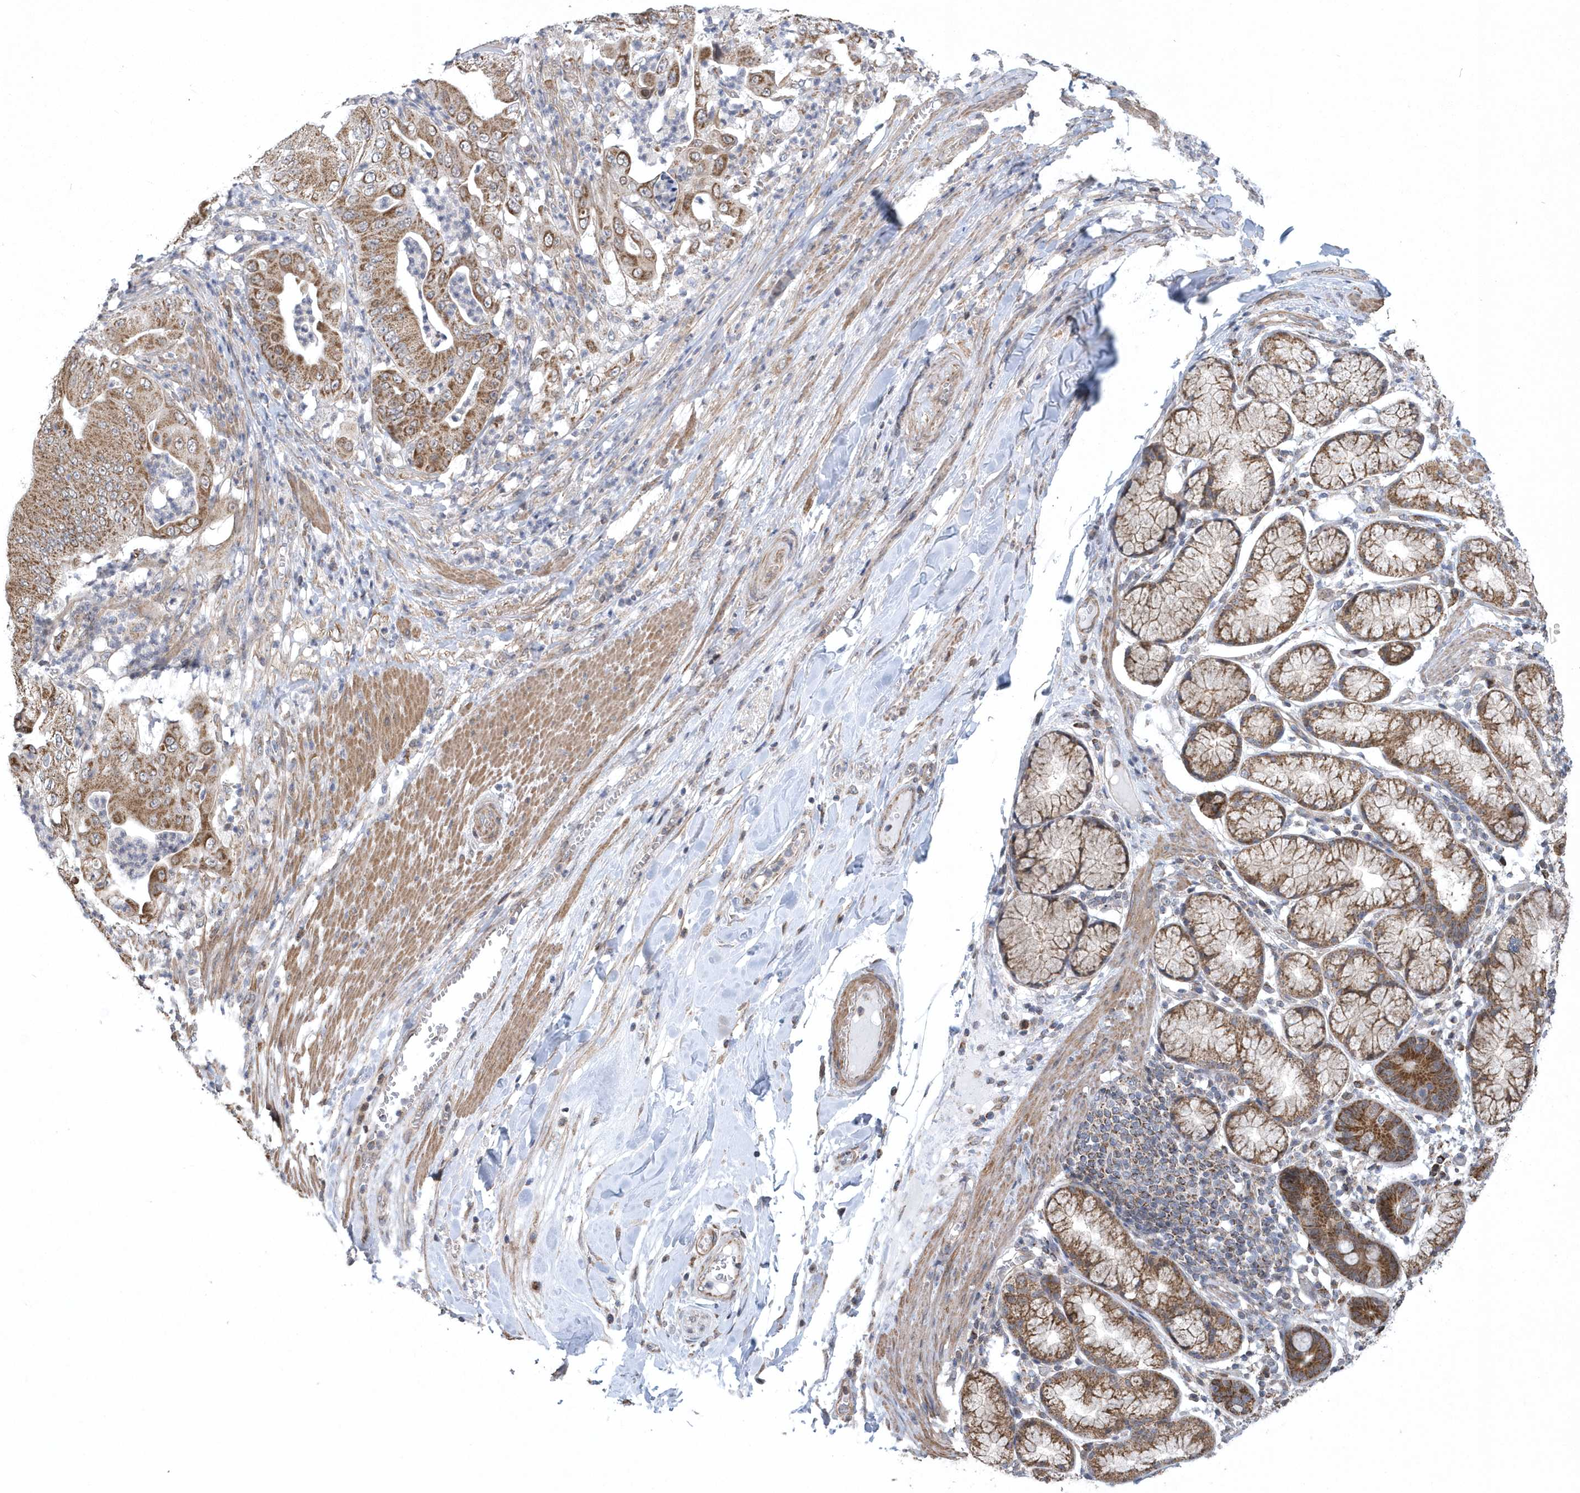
{"staining": {"intensity": "moderate", "quantity": ">75%", "location": "cytoplasmic/membranous"}, "tissue": "pancreatic cancer", "cell_type": "Tumor cells", "image_type": "cancer", "snomed": [{"axis": "morphology", "description": "Adenocarcinoma, NOS"}, {"axis": "topography", "description": "Pancreas"}], "caption": "Tumor cells exhibit moderate cytoplasmic/membranous expression in approximately >75% of cells in pancreatic cancer.", "gene": "SLX9", "patient": {"sex": "female", "age": 77}}